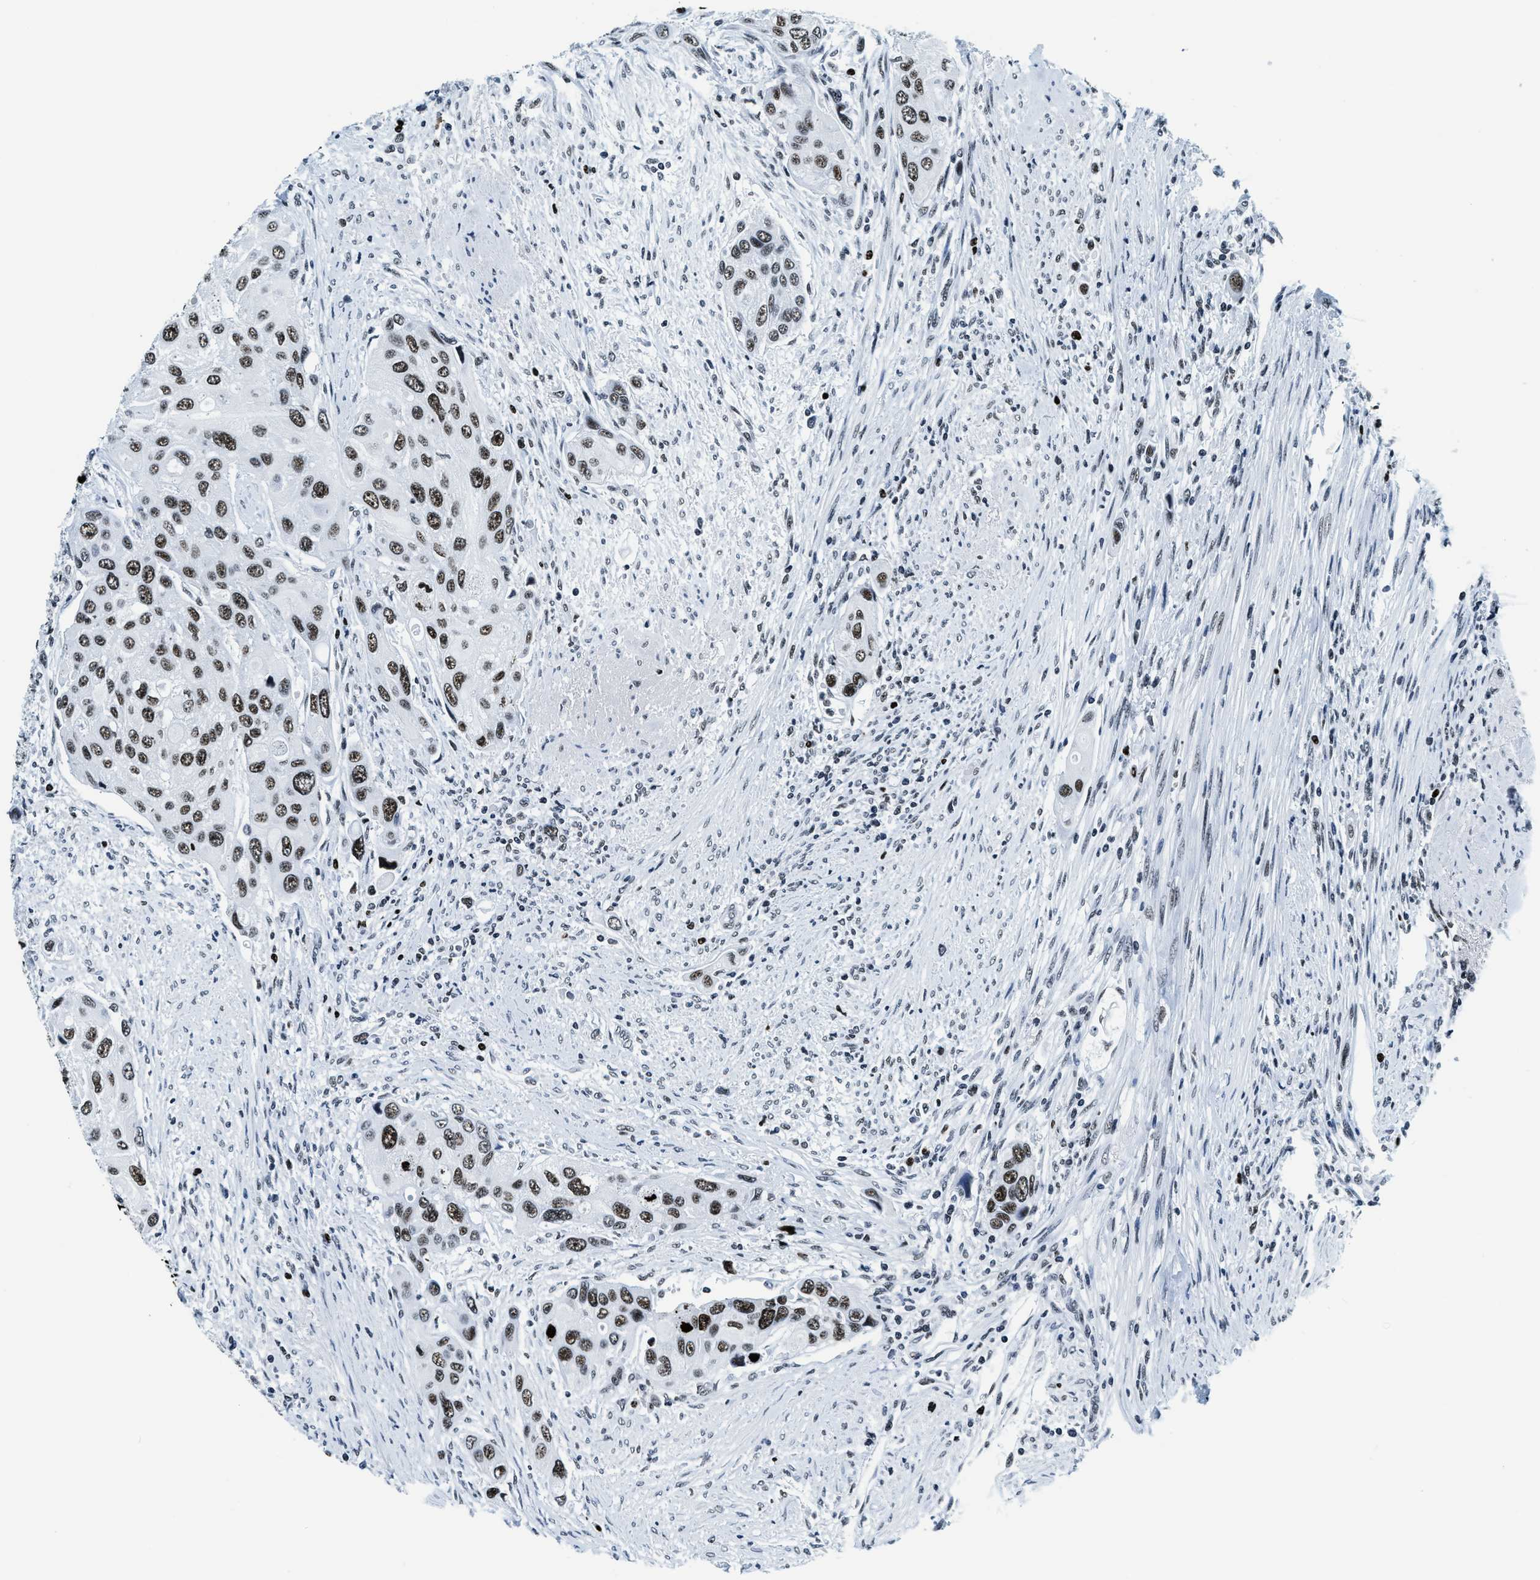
{"staining": {"intensity": "strong", "quantity": ">75%", "location": "nuclear"}, "tissue": "urothelial cancer", "cell_type": "Tumor cells", "image_type": "cancer", "snomed": [{"axis": "morphology", "description": "Urothelial carcinoma, High grade"}, {"axis": "topography", "description": "Urinary bladder"}], "caption": "Tumor cells show high levels of strong nuclear expression in approximately >75% of cells in high-grade urothelial carcinoma. (DAB (3,3'-diaminobenzidine) IHC, brown staining for protein, blue staining for nuclei).", "gene": "TOP1", "patient": {"sex": "female", "age": 56}}